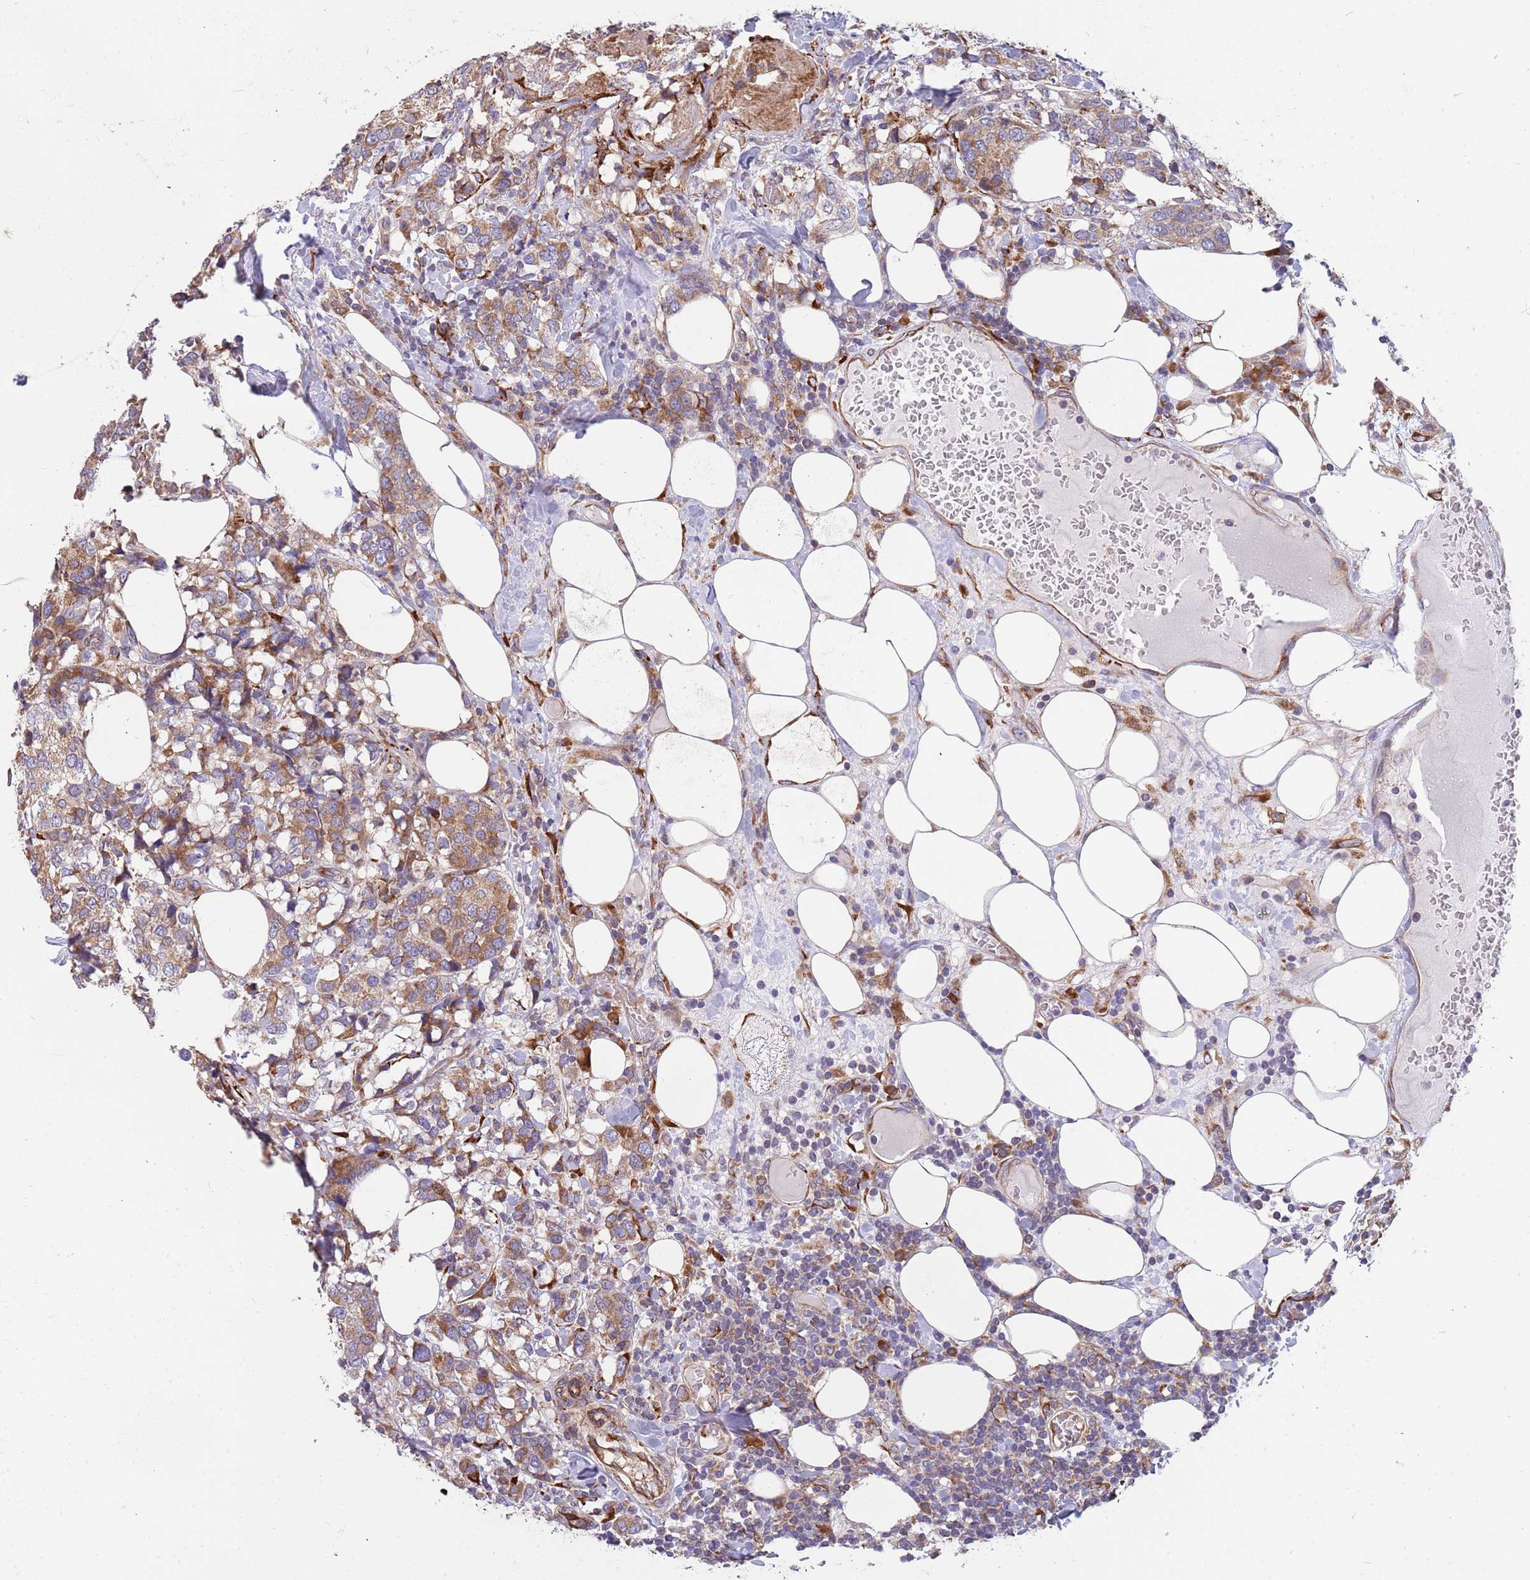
{"staining": {"intensity": "moderate", "quantity": ">75%", "location": "cytoplasmic/membranous"}, "tissue": "breast cancer", "cell_type": "Tumor cells", "image_type": "cancer", "snomed": [{"axis": "morphology", "description": "Lobular carcinoma"}, {"axis": "topography", "description": "Breast"}], "caption": "Immunohistochemical staining of human lobular carcinoma (breast) shows medium levels of moderate cytoplasmic/membranous staining in about >75% of tumor cells.", "gene": "ARMCX6", "patient": {"sex": "female", "age": 59}}